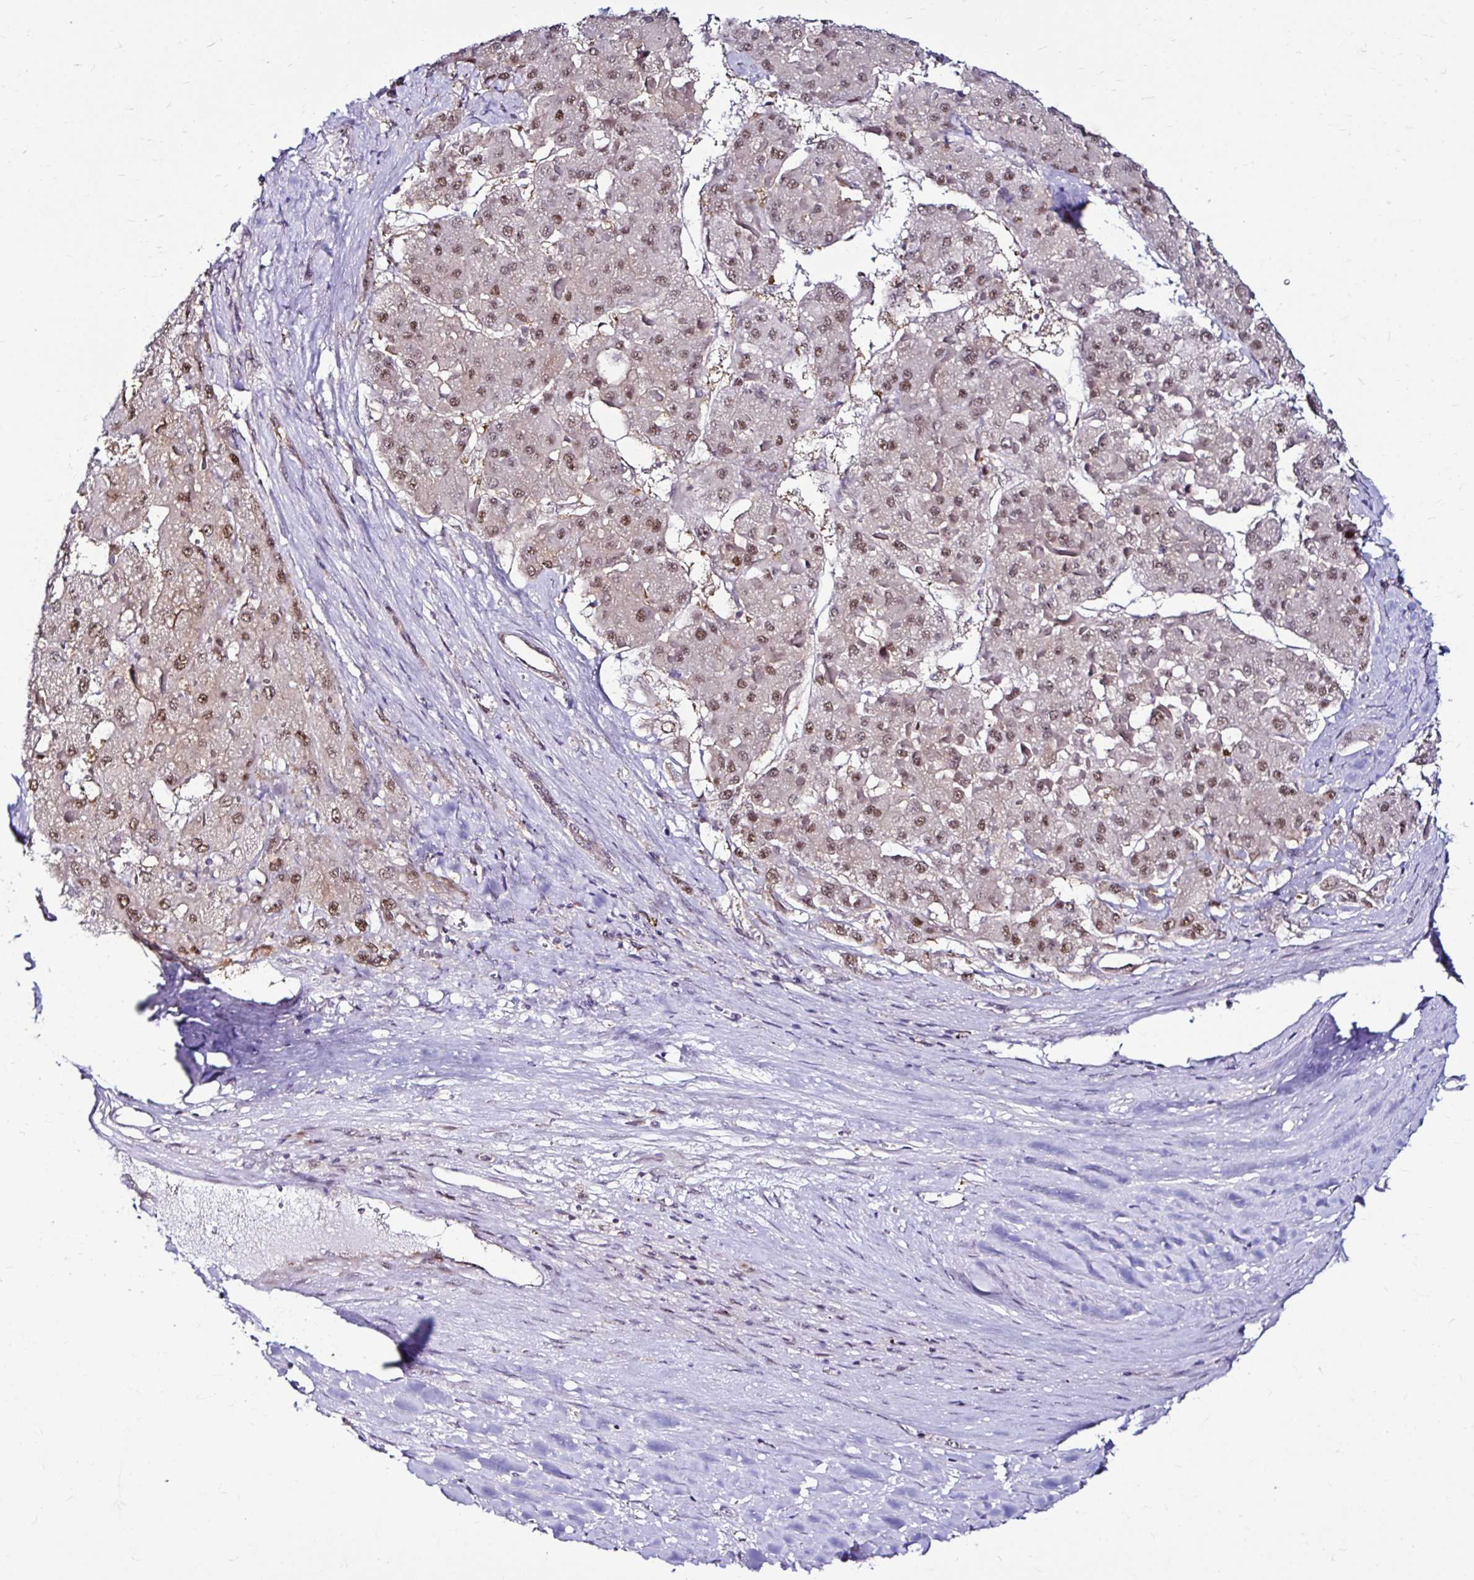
{"staining": {"intensity": "moderate", "quantity": ">75%", "location": "nuclear"}, "tissue": "liver cancer", "cell_type": "Tumor cells", "image_type": "cancer", "snomed": [{"axis": "morphology", "description": "Carcinoma, Hepatocellular, NOS"}, {"axis": "topography", "description": "Liver"}], "caption": "Liver cancer (hepatocellular carcinoma) stained for a protein displays moderate nuclear positivity in tumor cells. Nuclei are stained in blue.", "gene": "PSMD3", "patient": {"sex": "female", "age": 73}}